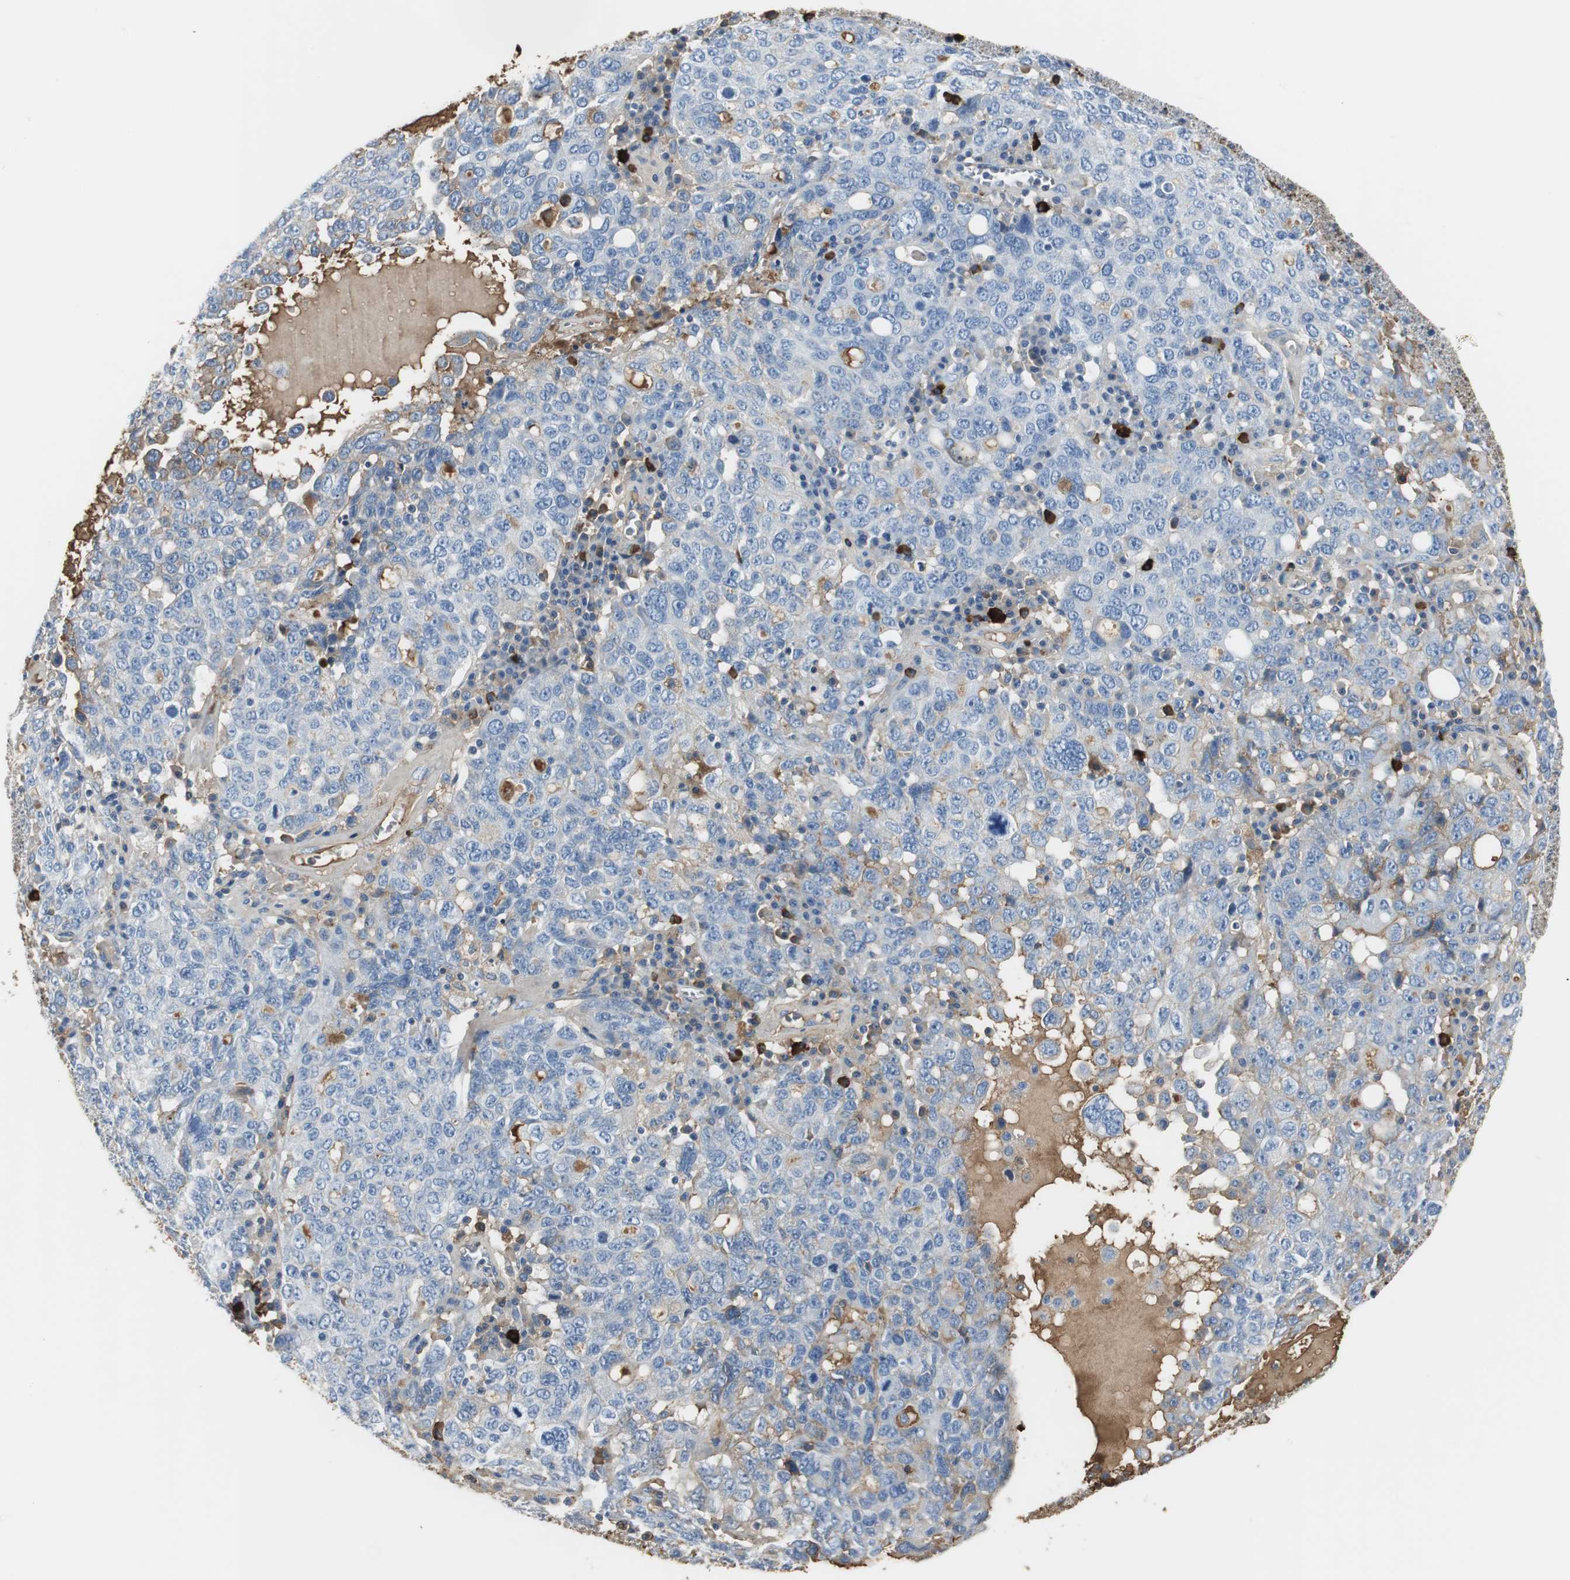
{"staining": {"intensity": "weak", "quantity": "25%-75%", "location": "cytoplasmic/membranous"}, "tissue": "ovarian cancer", "cell_type": "Tumor cells", "image_type": "cancer", "snomed": [{"axis": "morphology", "description": "Carcinoma, endometroid"}, {"axis": "topography", "description": "Ovary"}], "caption": "Protein analysis of ovarian endometroid carcinoma tissue exhibits weak cytoplasmic/membranous expression in approximately 25%-75% of tumor cells.", "gene": "IGHA1", "patient": {"sex": "female", "age": 62}}